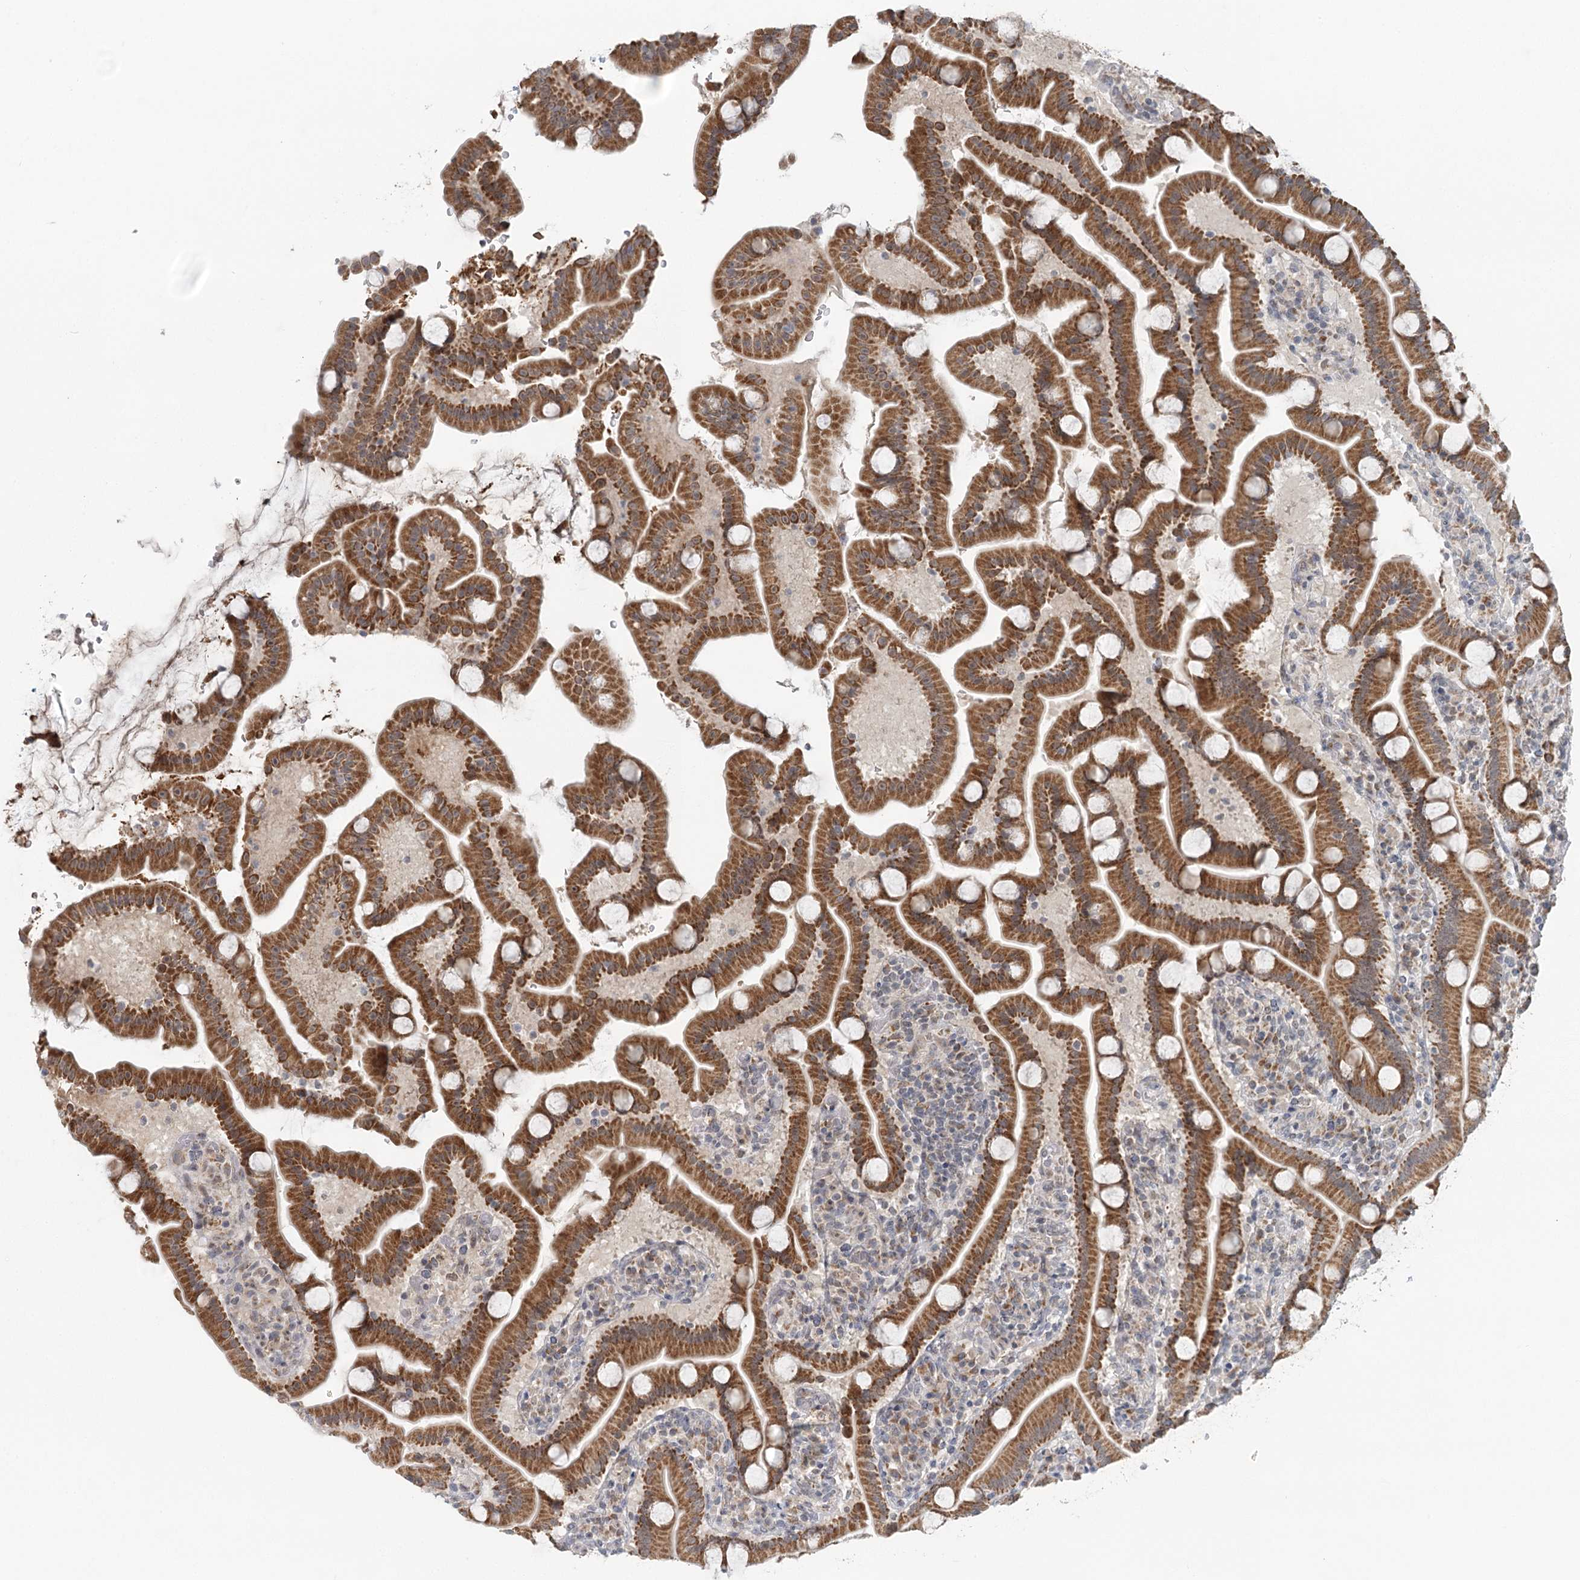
{"staining": {"intensity": "strong", "quantity": ">75%", "location": "cytoplasmic/membranous"}, "tissue": "duodenum", "cell_type": "Glandular cells", "image_type": "normal", "snomed": [{"axis": "morphology", "description": "Normal tissue, NOS"}, {"axis": "topography", "description": "Duodenum"}], "caption": "Immunohistochemistry (IHC) staining of benign duodenum, which exhibits high levels of strong cytoplasmic/membranous positivity in approximately >75% of glandular cells indicating strong cytoplasmic/membranous protein staining. The staining was performed using DAB (3,3'-diaminobenzidine) (brown) for protein detection and nuclei were counterstained in hematoxylin (blue).", "gene": "RNF150", "patient": {"sex": "male", "age": 55}}